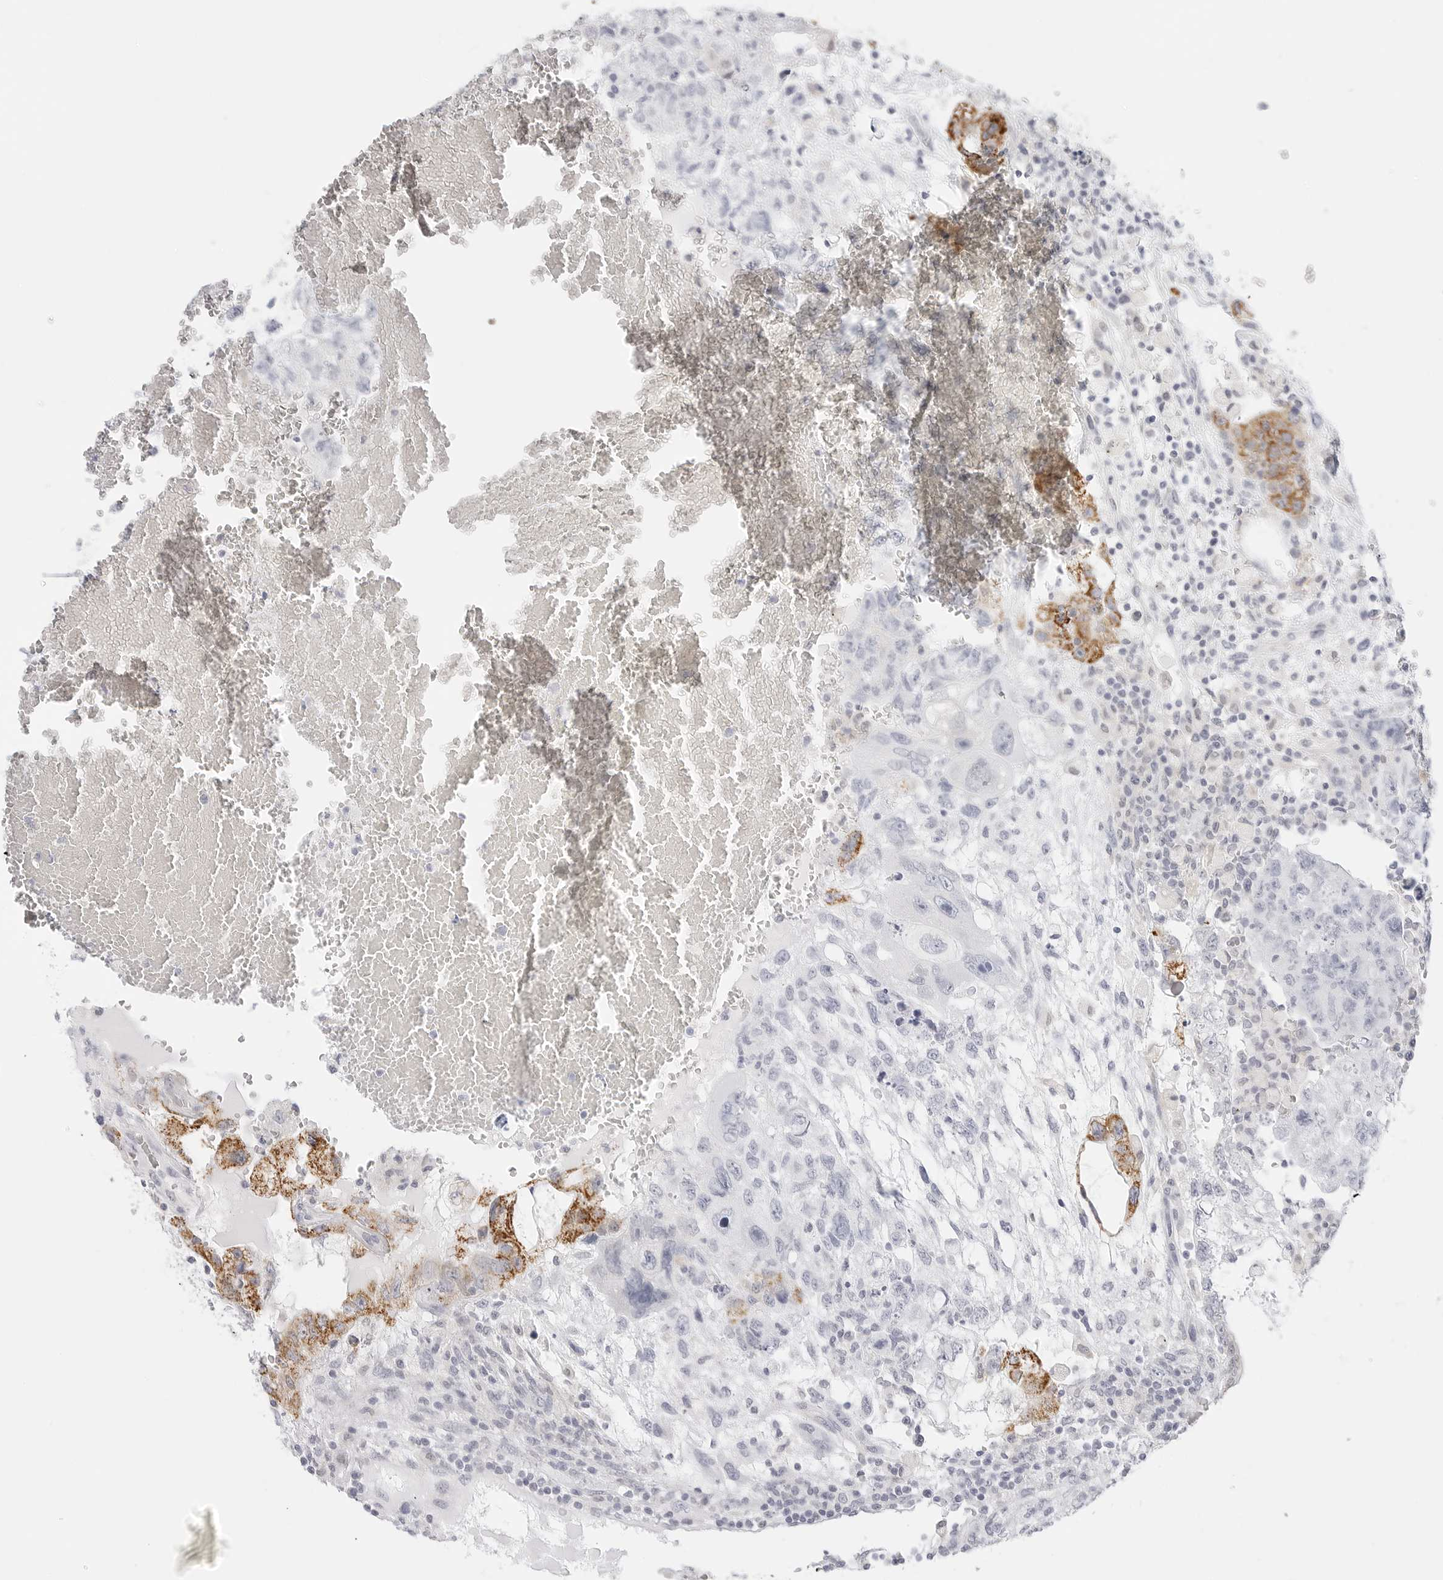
{"staining": {"intensity": "strong", "quantity": "<25%", "location": "cytoplasmic/membranous"}, "tissue": "testis cancer", "cell_type": "Tumor cells", "image_type": "cancer", "snomed": [{"axis": "morphology", "description": "Carcinoma, Embryonal, NOS"}, {"axis": "topography", "description": "Testis"}], "caption": "Human testis cancer stained with a brown dye shows strong cytoplasmic/membranous positive positivity in about <25% of tumor cells.", "gene": "HMGCS2", "patient": {"sex": "male", "age": 36}}